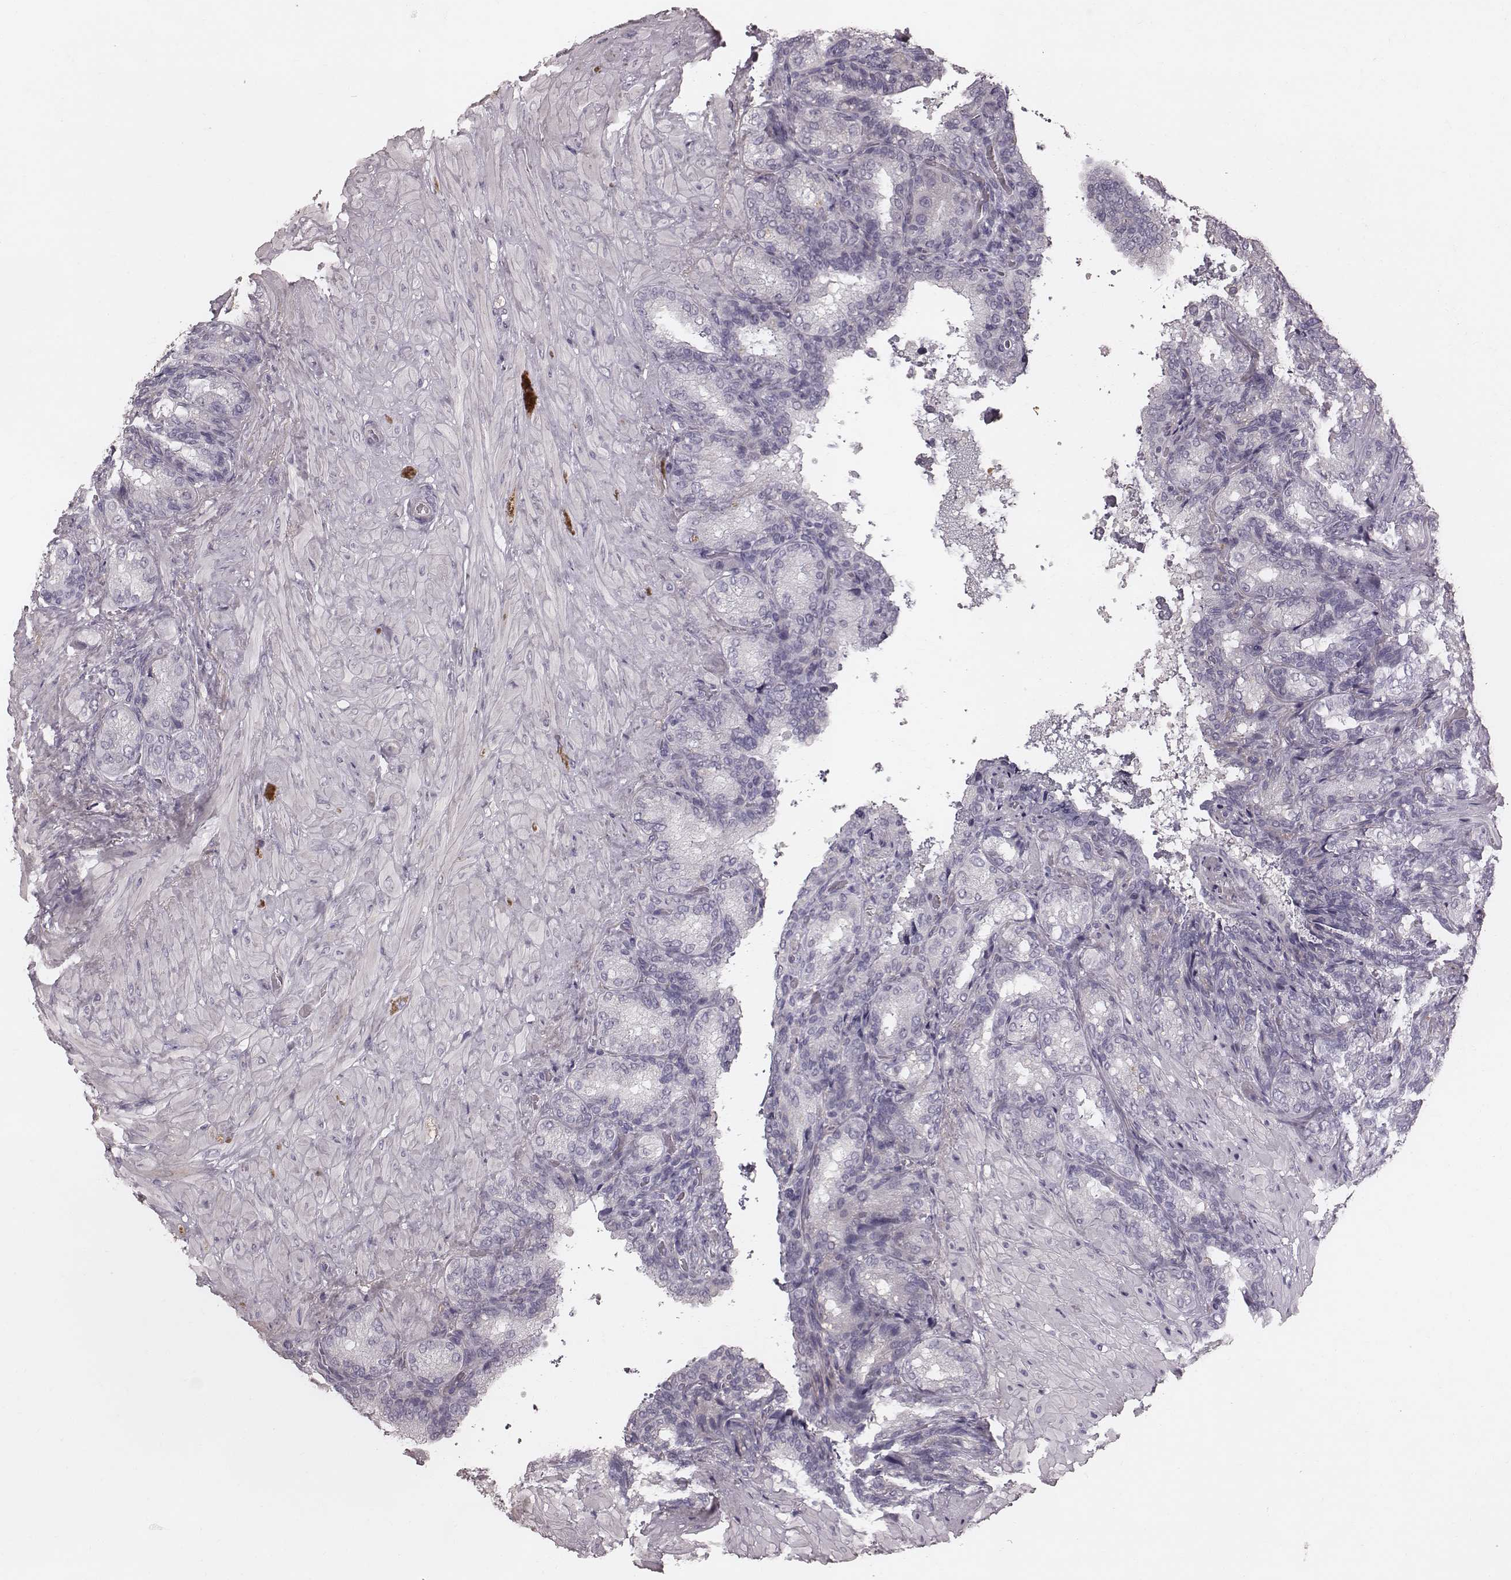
{"staining": {"intensity": "negative", "quantity": "none", "location": "none"}, "tissue": "seminal vesicle", "cell_type": "Glandular cells", "image_type": "normal", "snomed": [{"axis": "morphology", "description": "Normal tissue, NOS"}, {"axis": "topography", "description": "Seminal veicle"}], "caption": "A micrograph of human seminal vesicle is negative for staining in glandular cells.", "gene": "CFTR", "patient": {"sex": "male", "age": 68}}